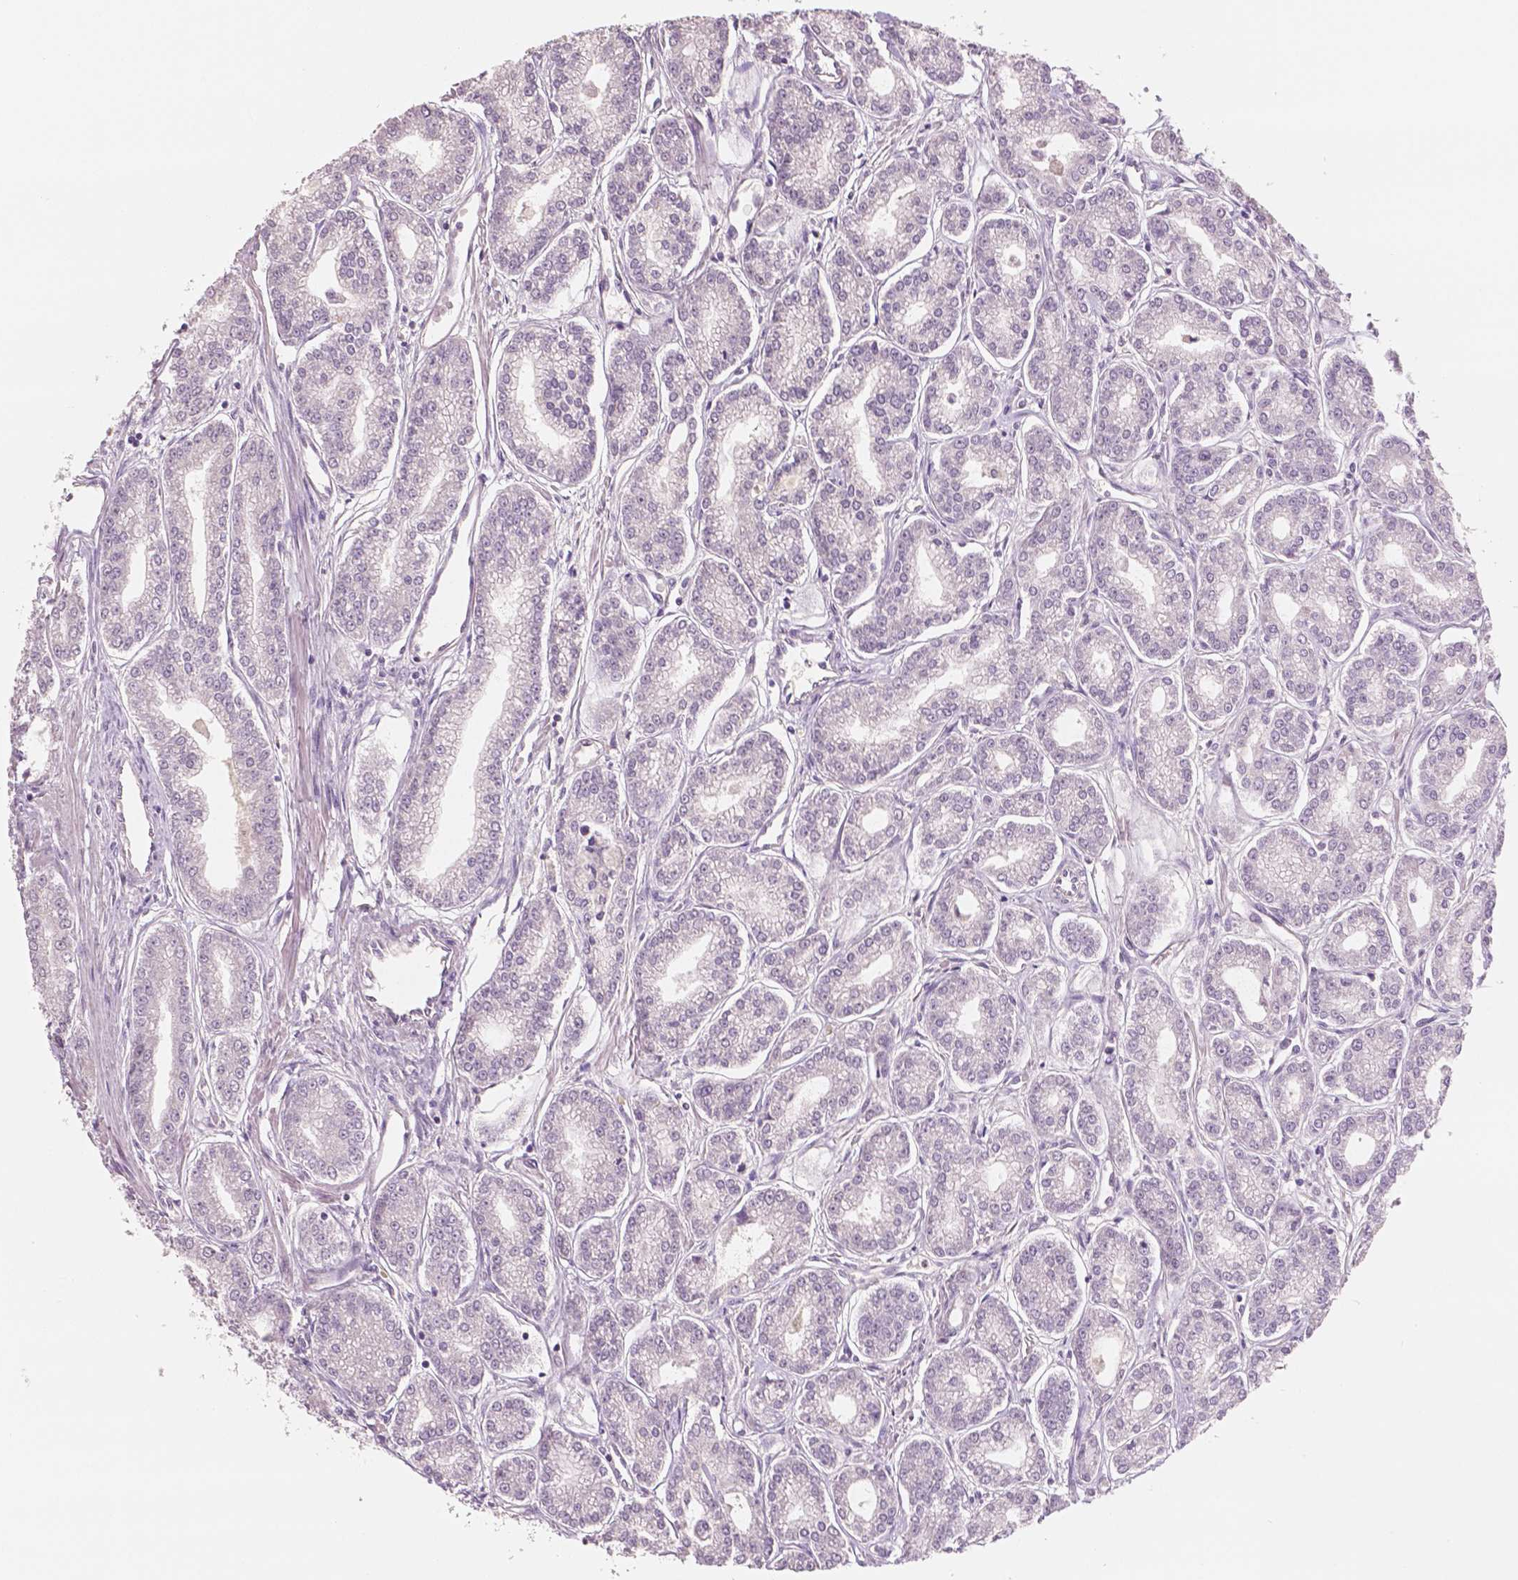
{"staining": {"intensity": "negative", "quantity": "none", "location": "none"}, "tissue": "prostate cancer", "cell_type": "Tumor cells", "image_type": "cancer", "snomed": [{"axis": "morphology", "description": "Adenocarcinoma, NOS"}, {"axis": "topography", "description": "Prostate"}], "caption": "Immunohistochemistry (IHC) photomicrograph of human prostate cancer stained for a protein (brown), which shows no staining in tumor cells.", "gene": "NECAB2", "patient": {"sex": "male", "age": 71}}